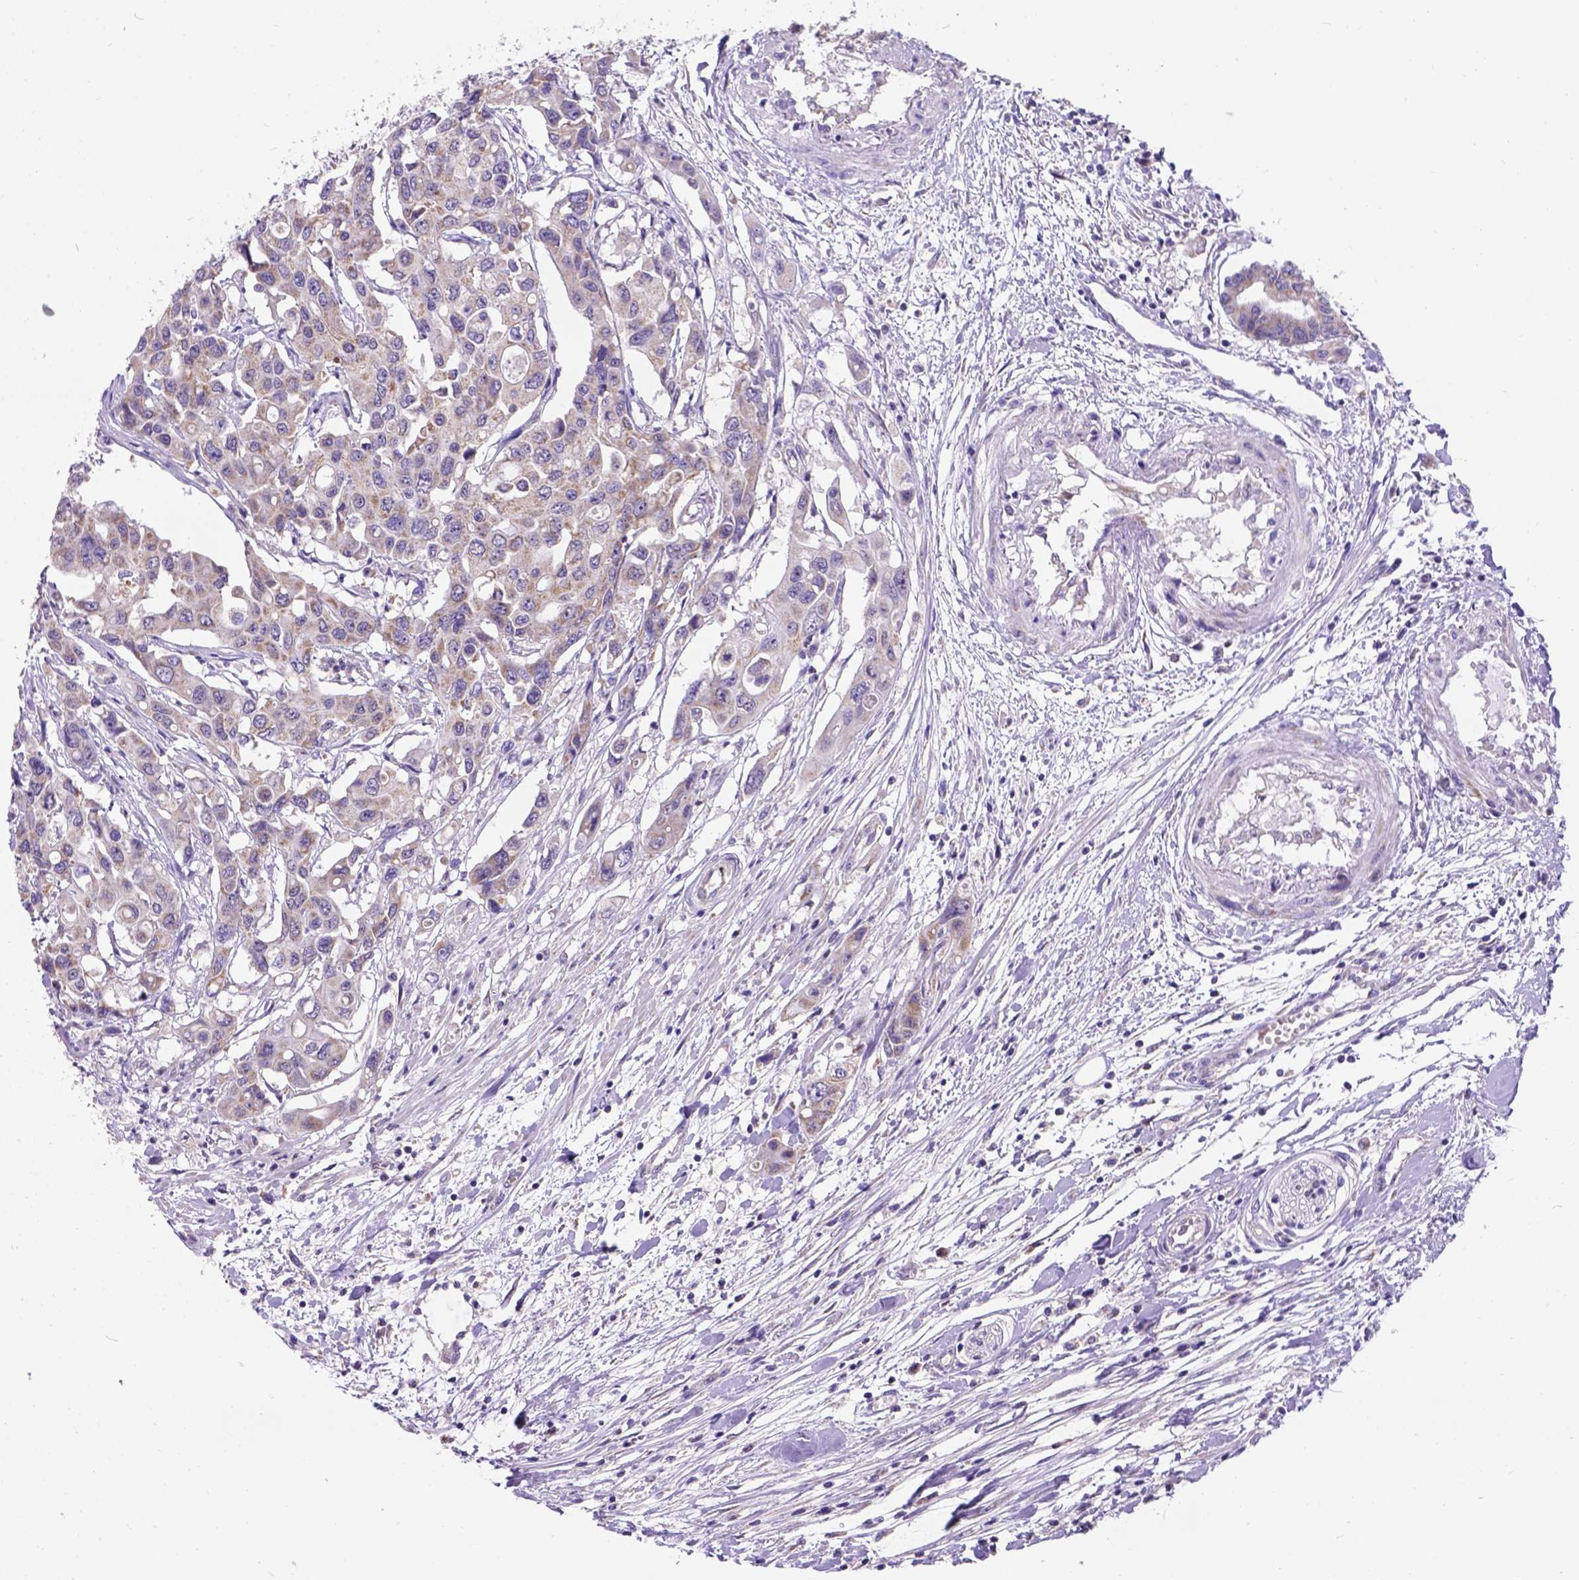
{"staining": {"intensity": "weak", "quantity": ">75%", "location": "cytoplasmic/membranous"}, "tissue": "colorectal cancer", "cell_type": "Tumor cells", "image_type": "cancer", "snomed": [{"axis": "morphology", "description": "Adenocarcinoma, NOS"}, {"axis": "topography", "description": "Colon"}], "caption": "This is a photomicrograph of immunohistochemistry staining of adenocarcinoma (colorectal), which shows weak staining in the cytoplasmic/membranous of tumor cells.", "gene": "L2HGDH", "patient": {"sex": "male", "age": 77}}